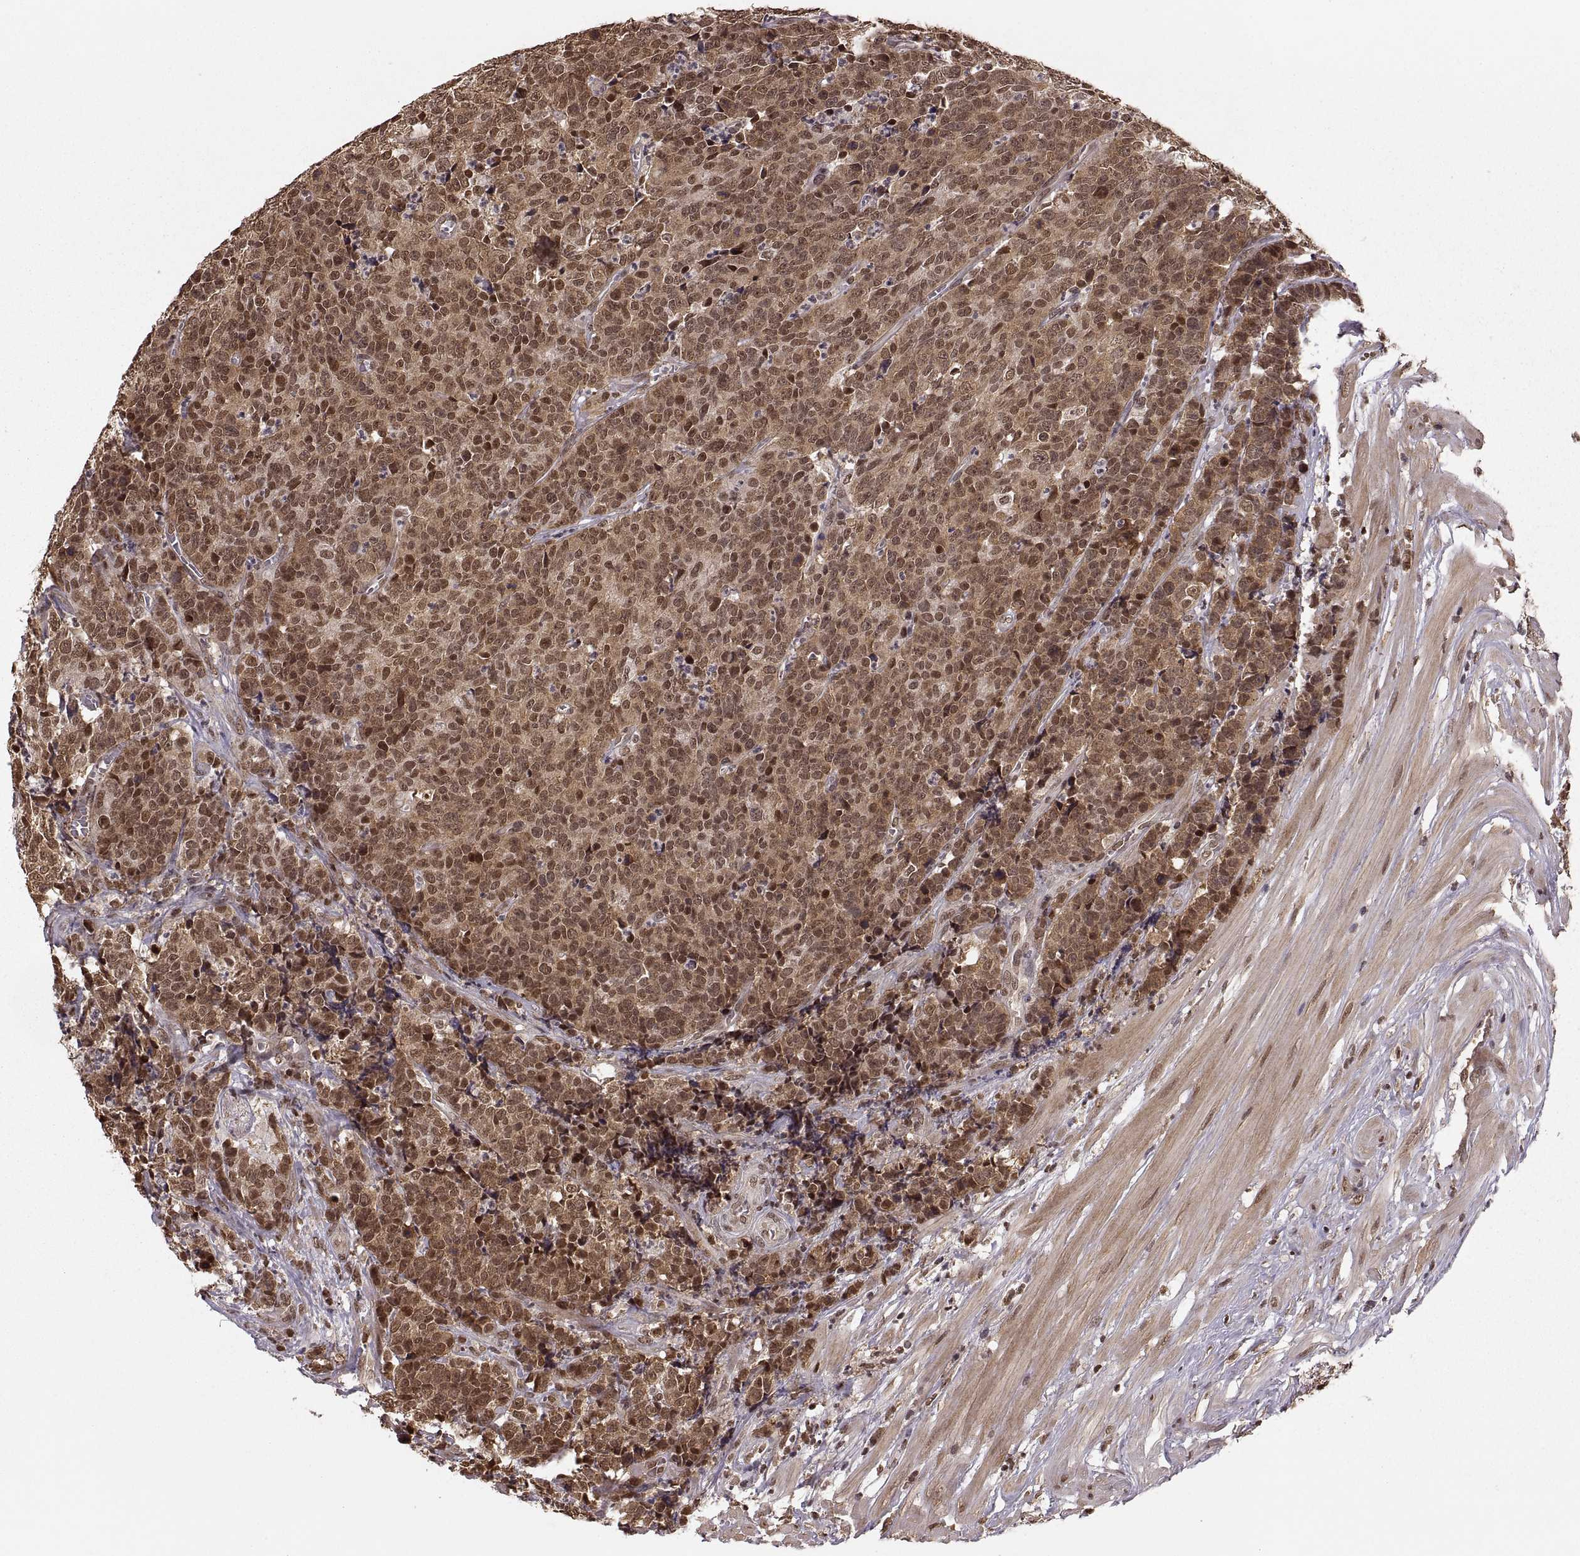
{"staining": {"intensity": "moderate", "quantity": ">75%", "location": "cytoplasmic/membranous,nuclear"}, "tissue": "prostate cancer", "cell_type": "Tumor cells", "image_type": "cancer", "snomed": [{"axis": "morphology", "description": "Adenocarcinoma, NOS"}, {"axis": "topography", "description": "Prostate"}], "caption": "Adenocarcinoma (prostate) stained with a protein marker reveals moderate staining in tumor cells.", "gene": "RFT1", "patient": {"sex": "male", "age": 67}}